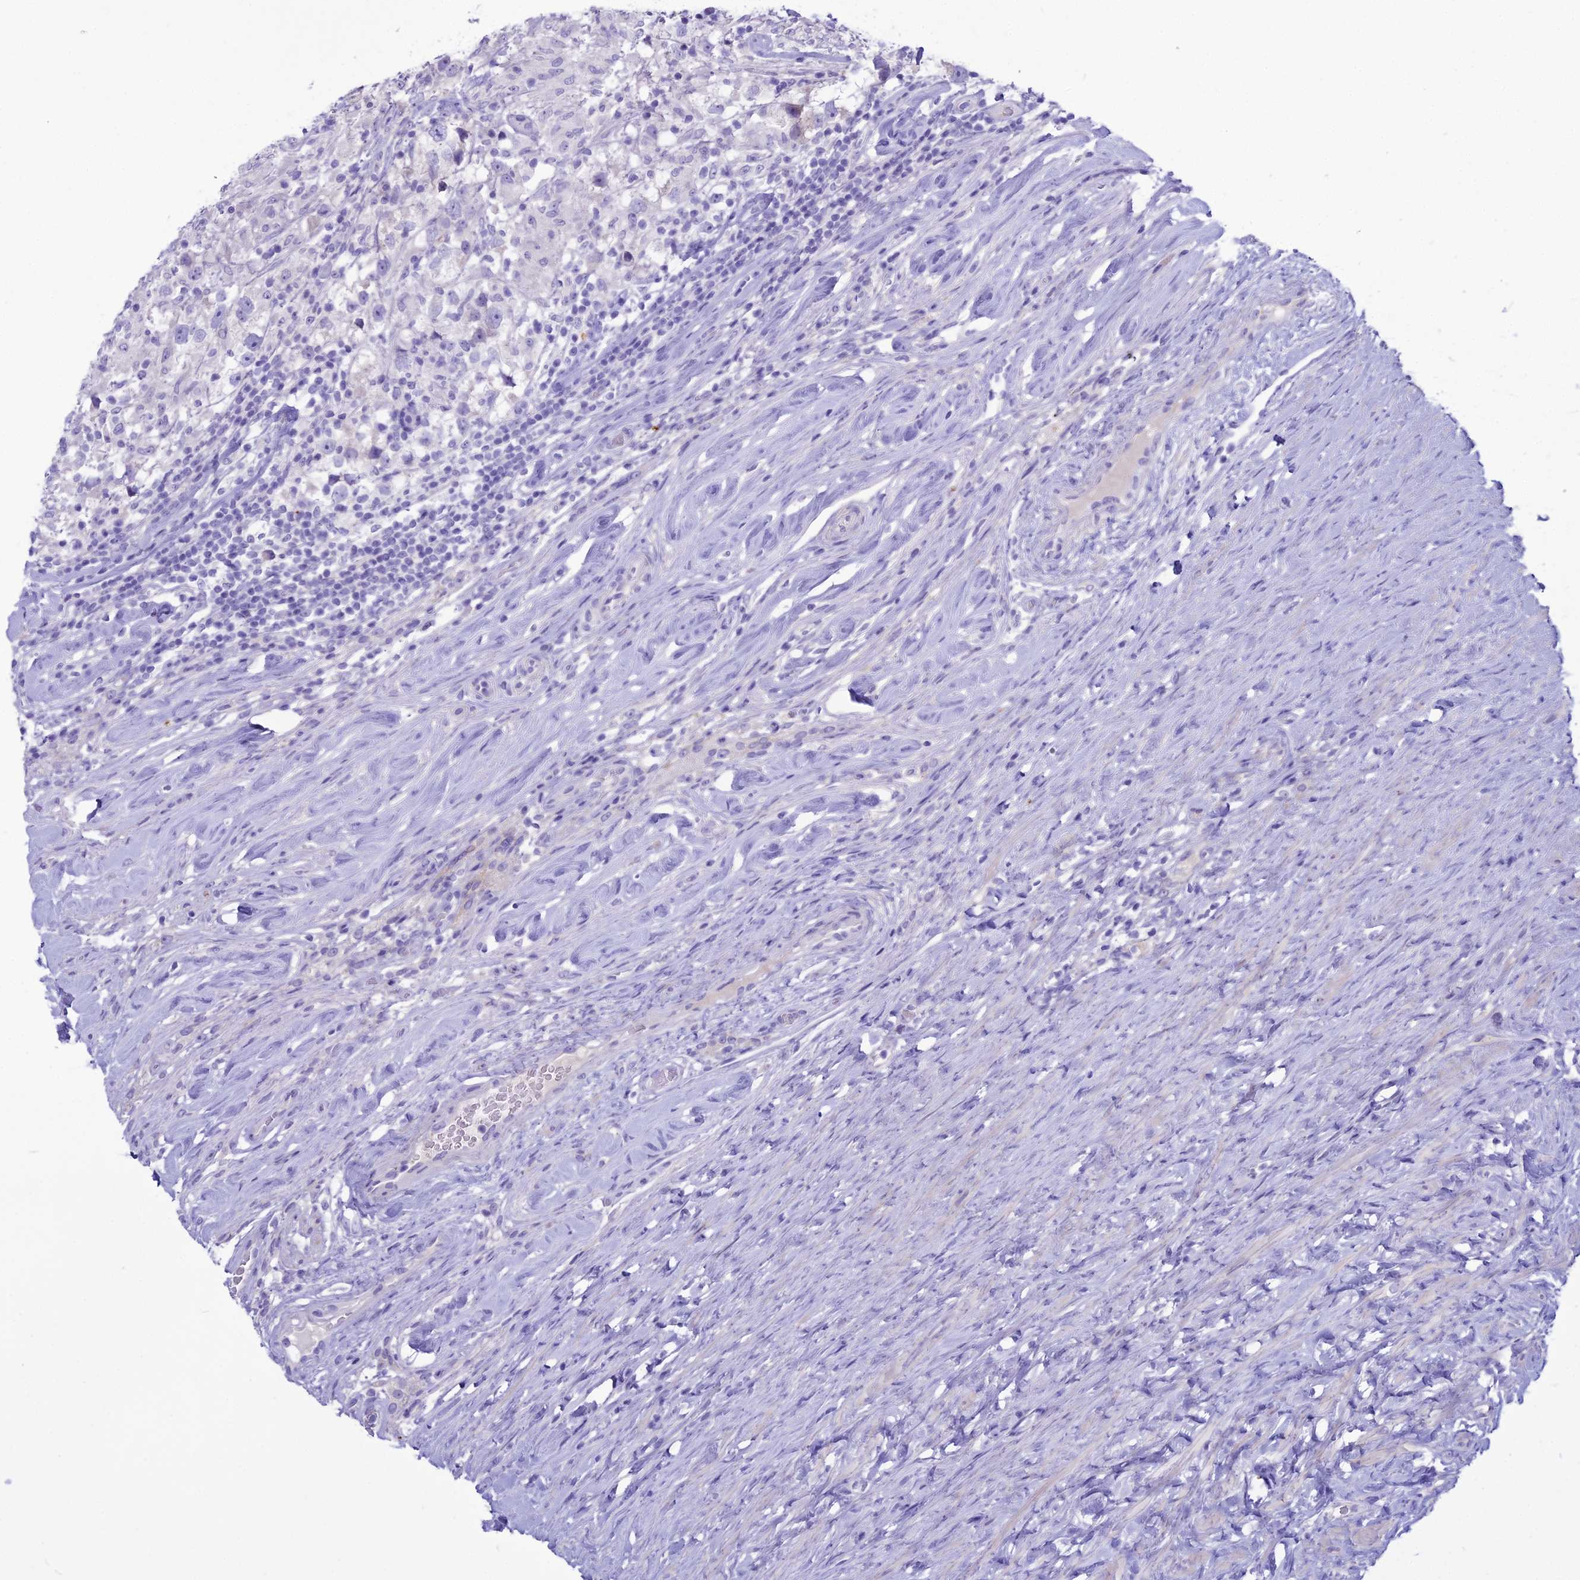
{"staining": {"intensity": "negative", "quantity": "none", "location": "none"}, "tissue": "testis cancer", "cell_type": "Tumor cells", "image_type": "cancer", "snomed": [{"axis": "morphology", "description": "Seminoma, NOS"}, {"axis": "topography", "description": "Testis"}], "caption": "A micrograph of seminoma (testis) stained for a protein exhibits no brown staining in tumor cells.", "gene": "CLEC2L", "patient": {"sex": "male", "age": 46}}